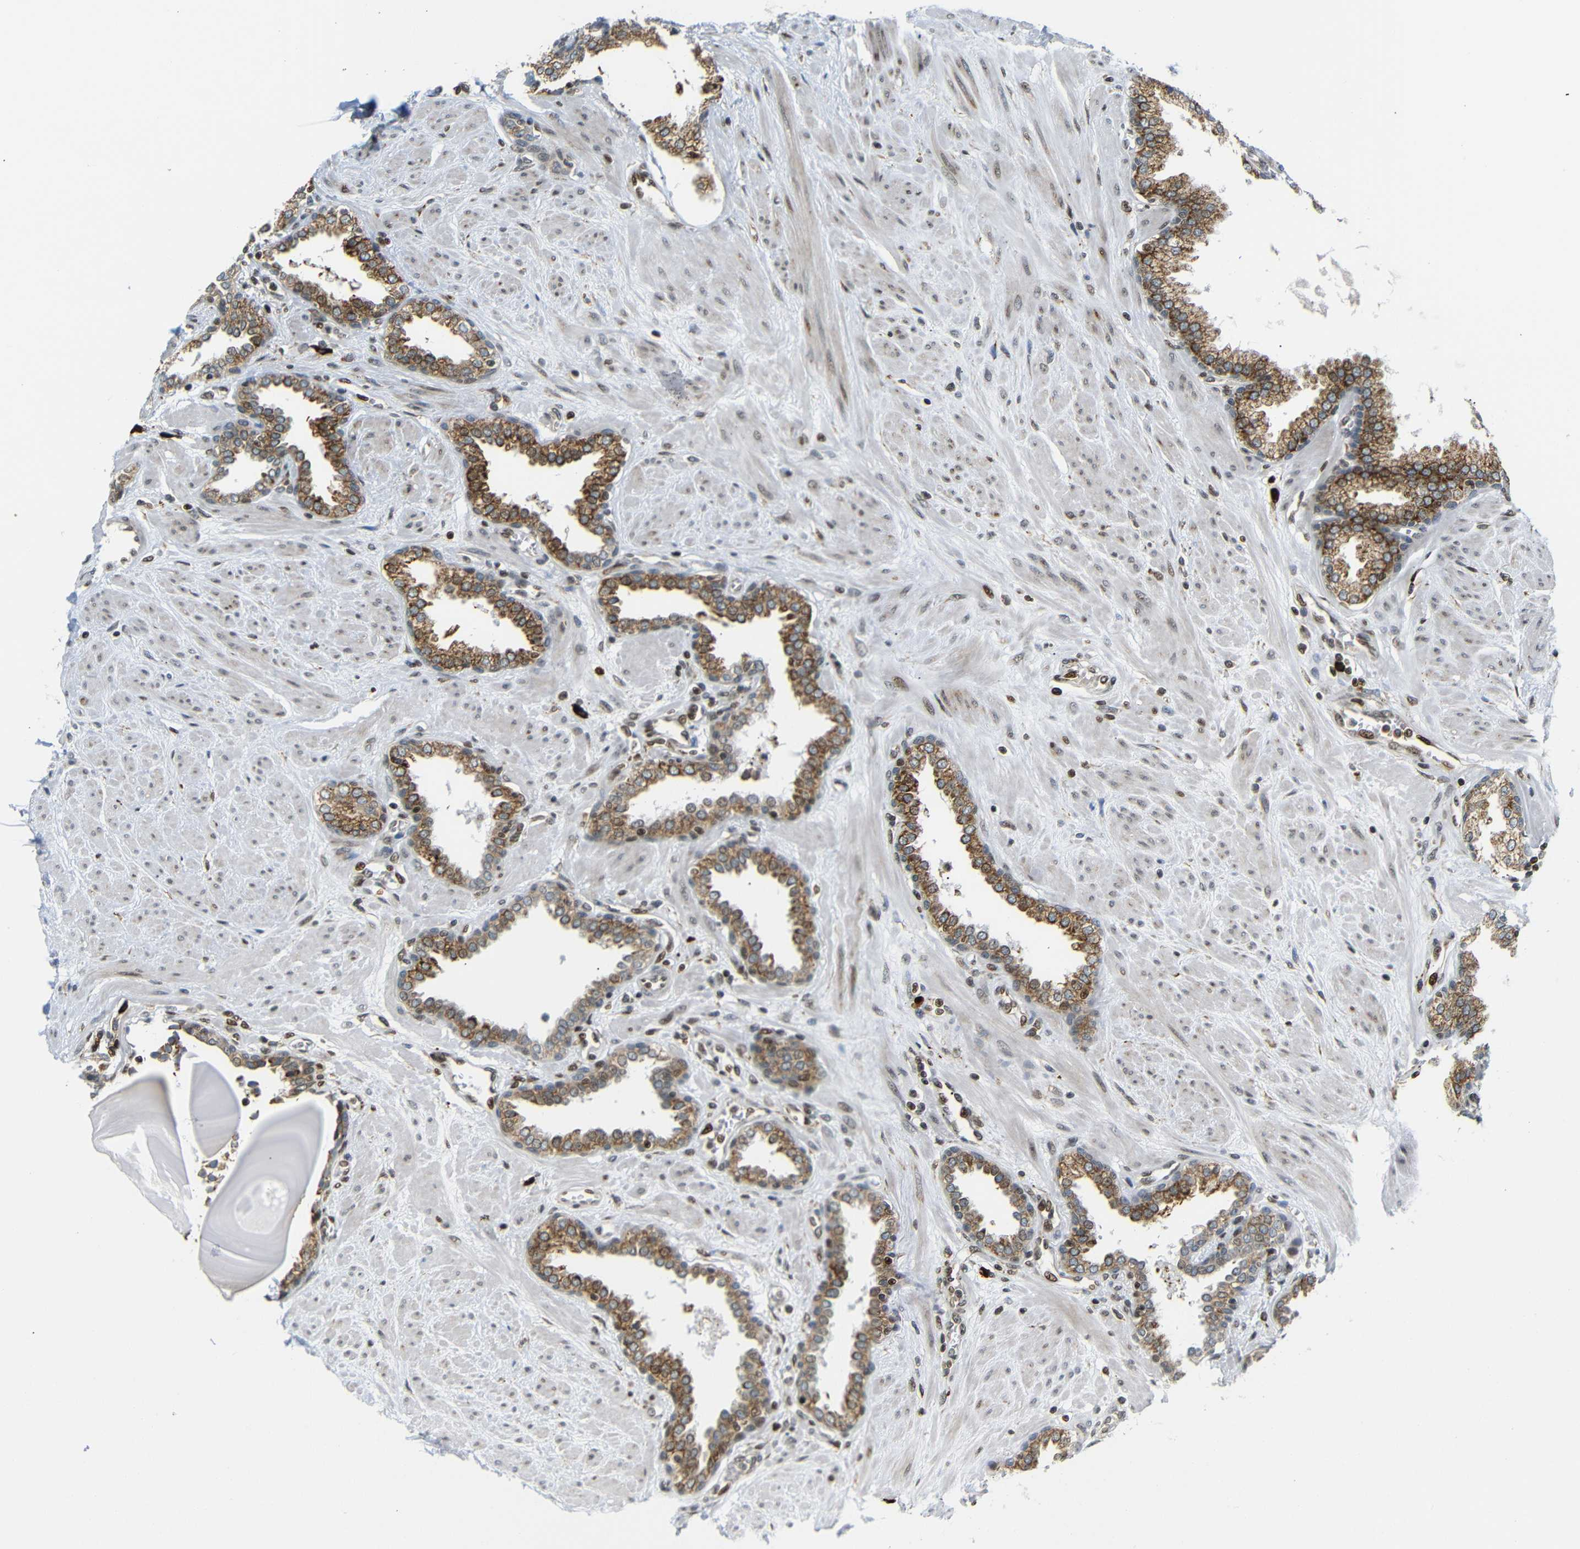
{"staining": {"intensity": "moderate", "quantity": ">75%", "location": "cytoplasmic/membranous,nuclear"}, "tissue": "prostate", "cell_type": "Glandular cells", "image_type": "normal", "snomed": [{"axis": "morphology", "description": "Normal tissue, NOS"}, {"axis": "topography", "description": "Prostate"}], "caption": "Immunohistochemistry staining of normal prostate, which reveals medium levels of moderate cytoplasmic/membranous,nuclear expression in approximately >75% of glandular cells indicating moderate cytoplasmic/membranous,nuclear protein staining. The staining was performed using DAB (brown) for protein detection and nuclei were counterstained in hematoxylin (blue).", "gene": "SPCS2", "patient": {"sex": "male", "age": 51}}